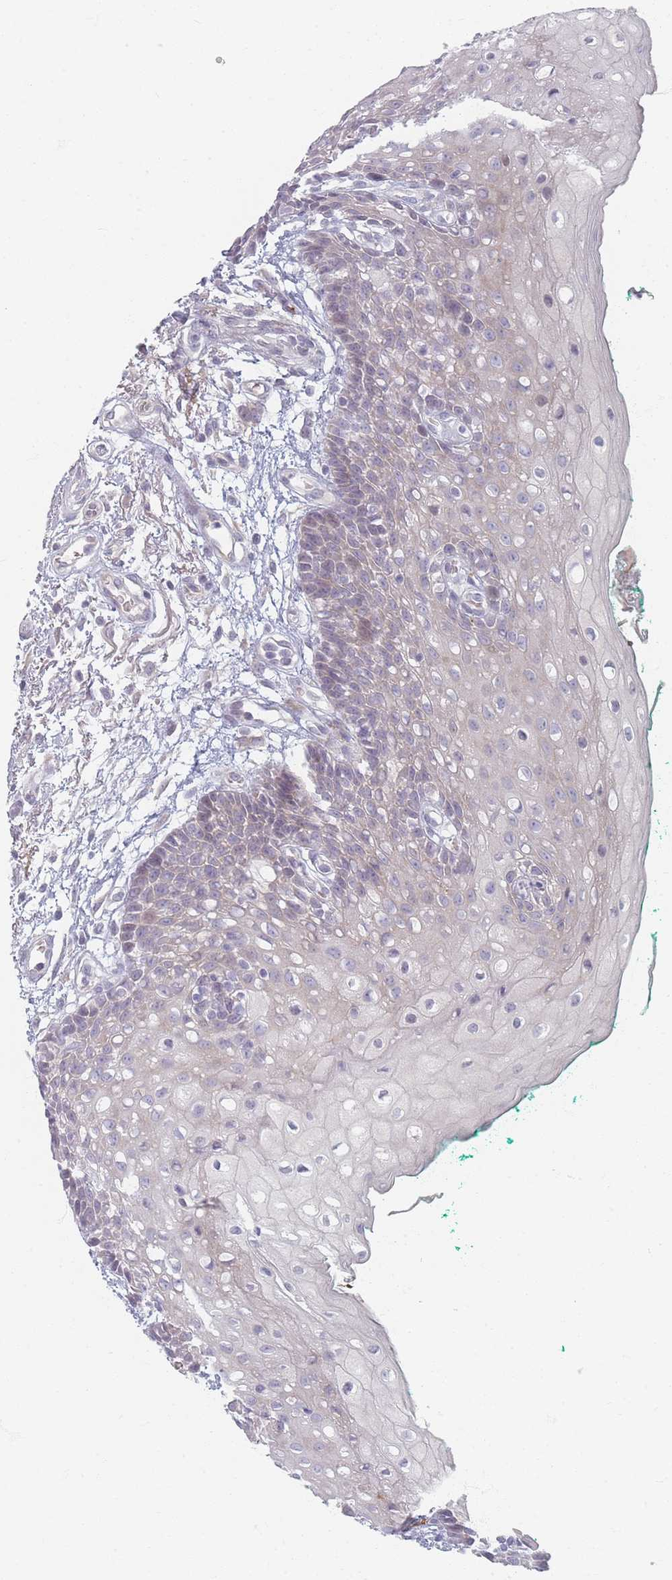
{"staining": {"intensity": "weak", "quantity": "25%-75%", "location": "cytoplasmic/membranous"}, "tissue": "oral mucosa", "cell_type": "Squamous epithelial cells", "image_type": "normal", "snomed": [{"axis": "morphology", "description": "Normal tissue, NOS"}, {"axis": "morphology", "description": "Squamous cell carcinoma, NOS"}, {"axis": "topography", "description": "Oral tissue"}, {"axis": "topography", "description": "Tounge, NOS"}, {"axis": "topography", "description": "Head-Neck"}], "caption": "Protein positivity by IHC exhibits weak cytoplasmic/membranous positivity in approximately 25%-75% of squamous epithelial cells in benign oral mucosa. The protein of interest is shown in brown color, while the nuclei are stained blue.", "gene": "TMOD1", "patient": {"sex": "male", "age": 79}}